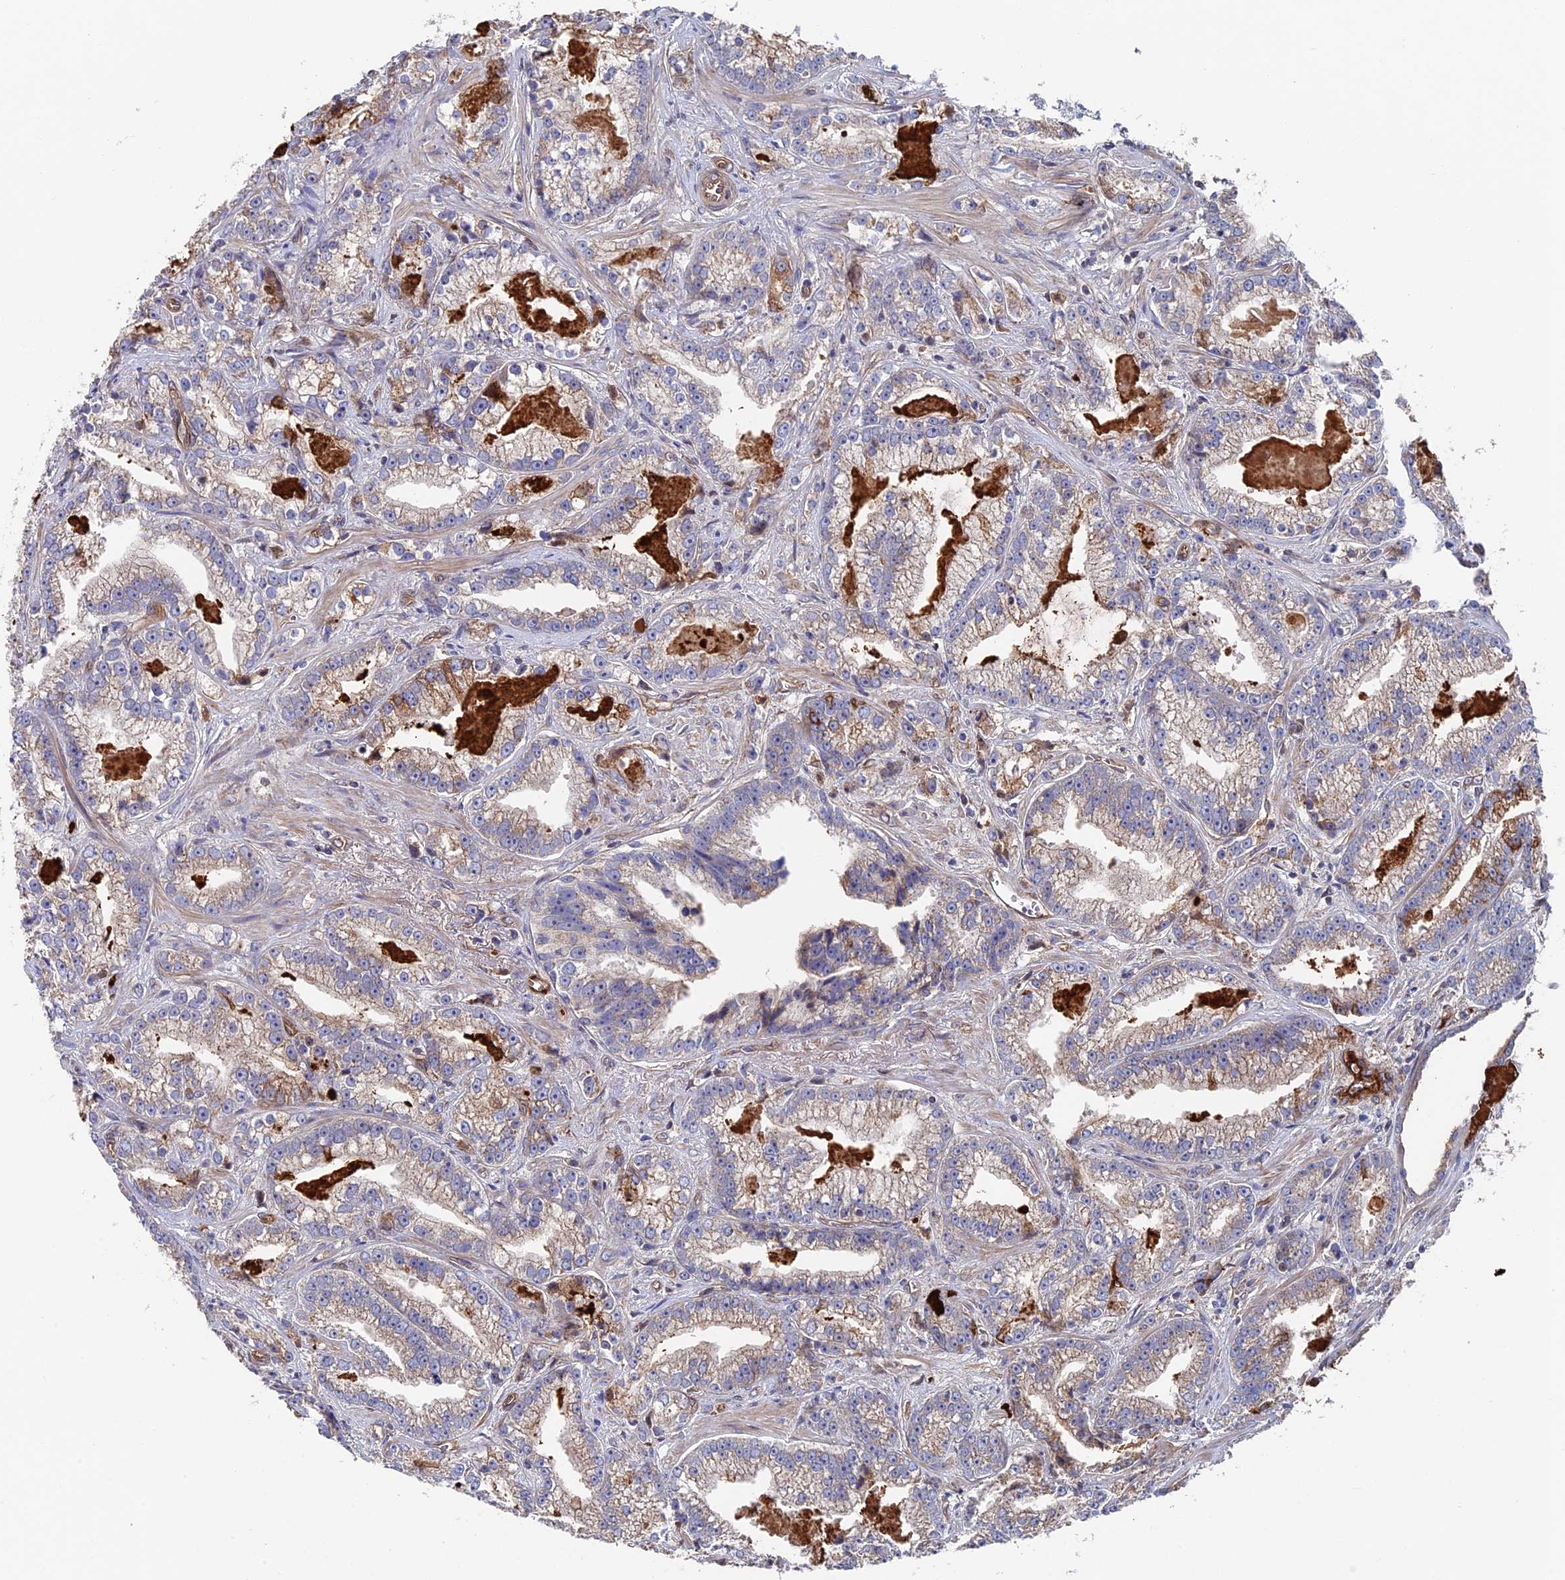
{"staining": {"intensity": "negative", "quantity": "none", "location": "none"}, "tissue": "prostate cancer", "cell_type": "Tumor cells", "image_type": "cancer", "snomed": [{"axis": "morphology", "description": "Adenocarcinoma, High grade"}, {"axis": "topography", "description": "Prostate and seminal vesicle, NOS"}], "caption": "DAB immunohistochemical staining of high-grade adenocarcinoma (prostate) exhibits no significant staining in tumor cells.", "gene": "RPUSD1", "patient": {"sex": "male", "age": 67}}